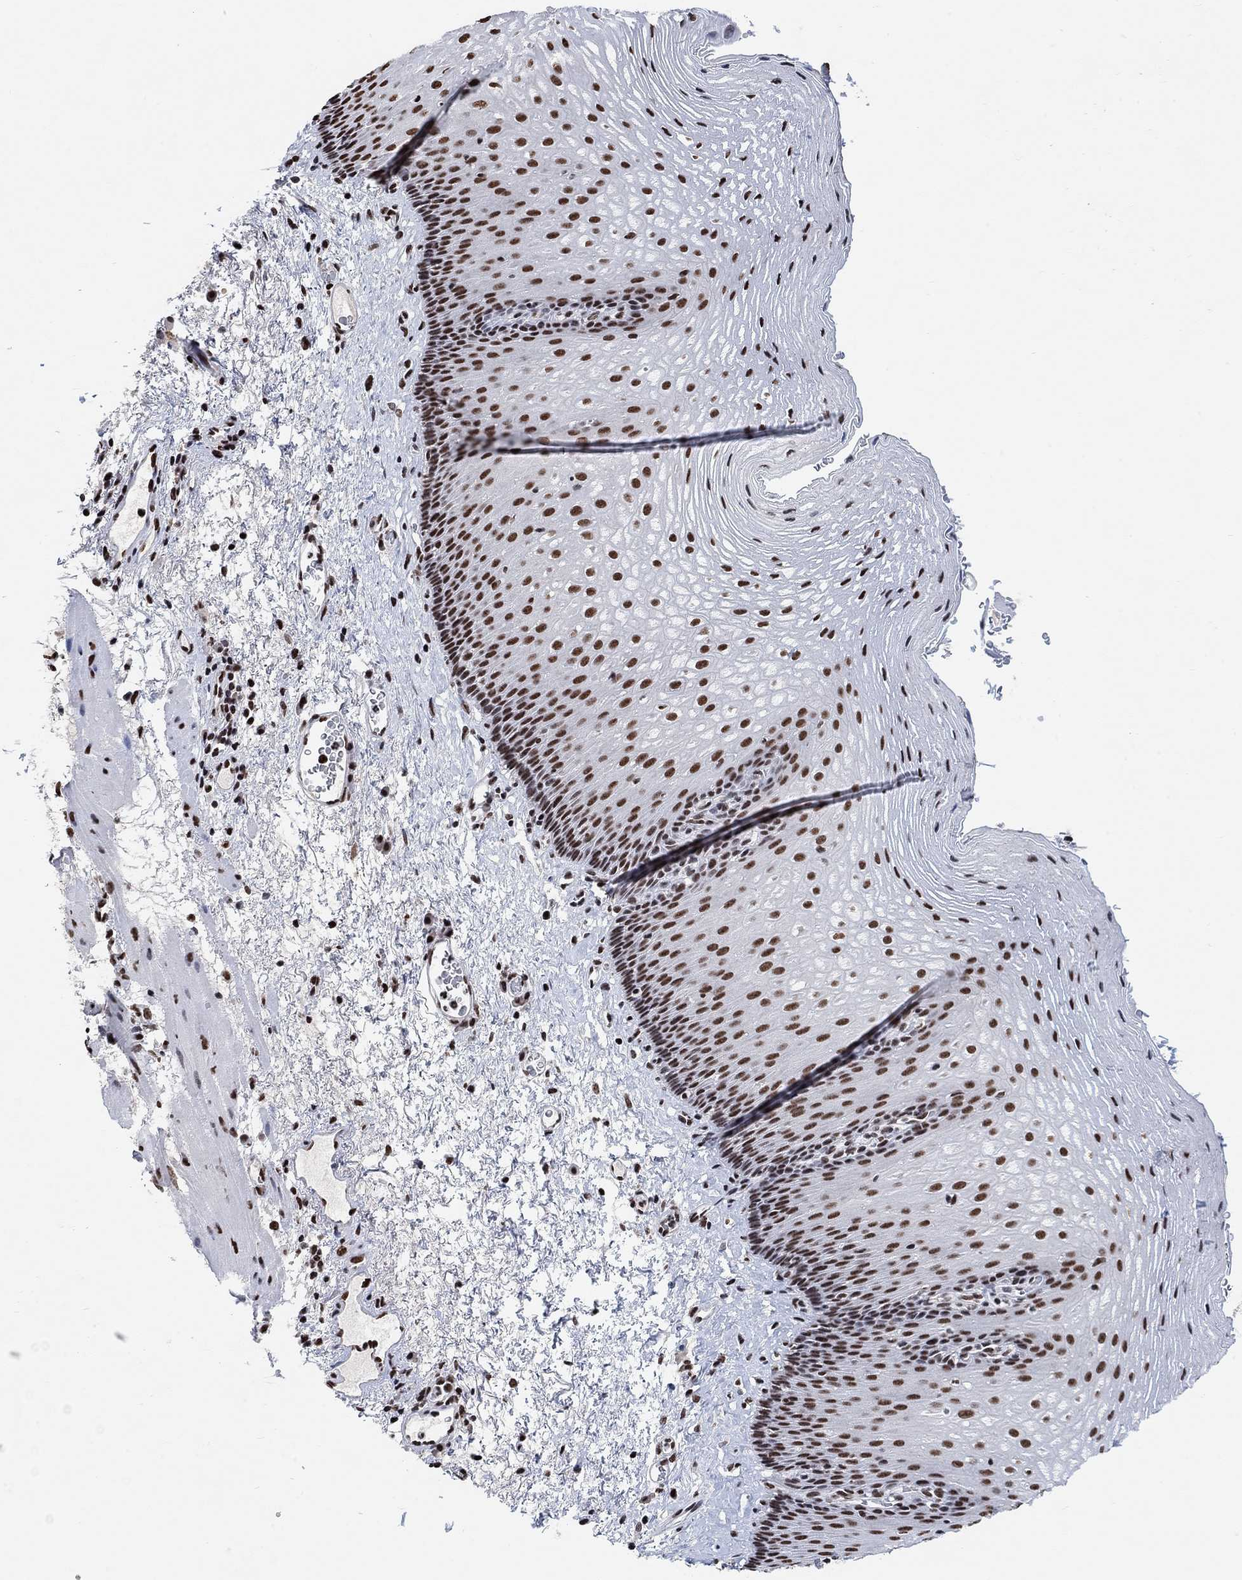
{"staining": {"intensity": "strong", "quantity": ">75%", "location": "nuclear"}, "tissue": "esophagus", "cell_type": "Squamous epithelial cells", "image_type": "normal", "snomed": [{"axis": "morphology", "description": "Normal tissue, NOS"}, {"axis": "topography", "description": "Esophagus"}], "caption": "The immunohistochemical stain highlights strong nuclear staining in squamous epithelial cells of benign esophagus. The protein is stained brown, and the nuclei are stained in blue (DAB (3,3'-diaminobenzidine) IHC with brightfield microscopy, high magnification).", "gene": "USP39", "patient": {"sex": "male", "age": 76}}